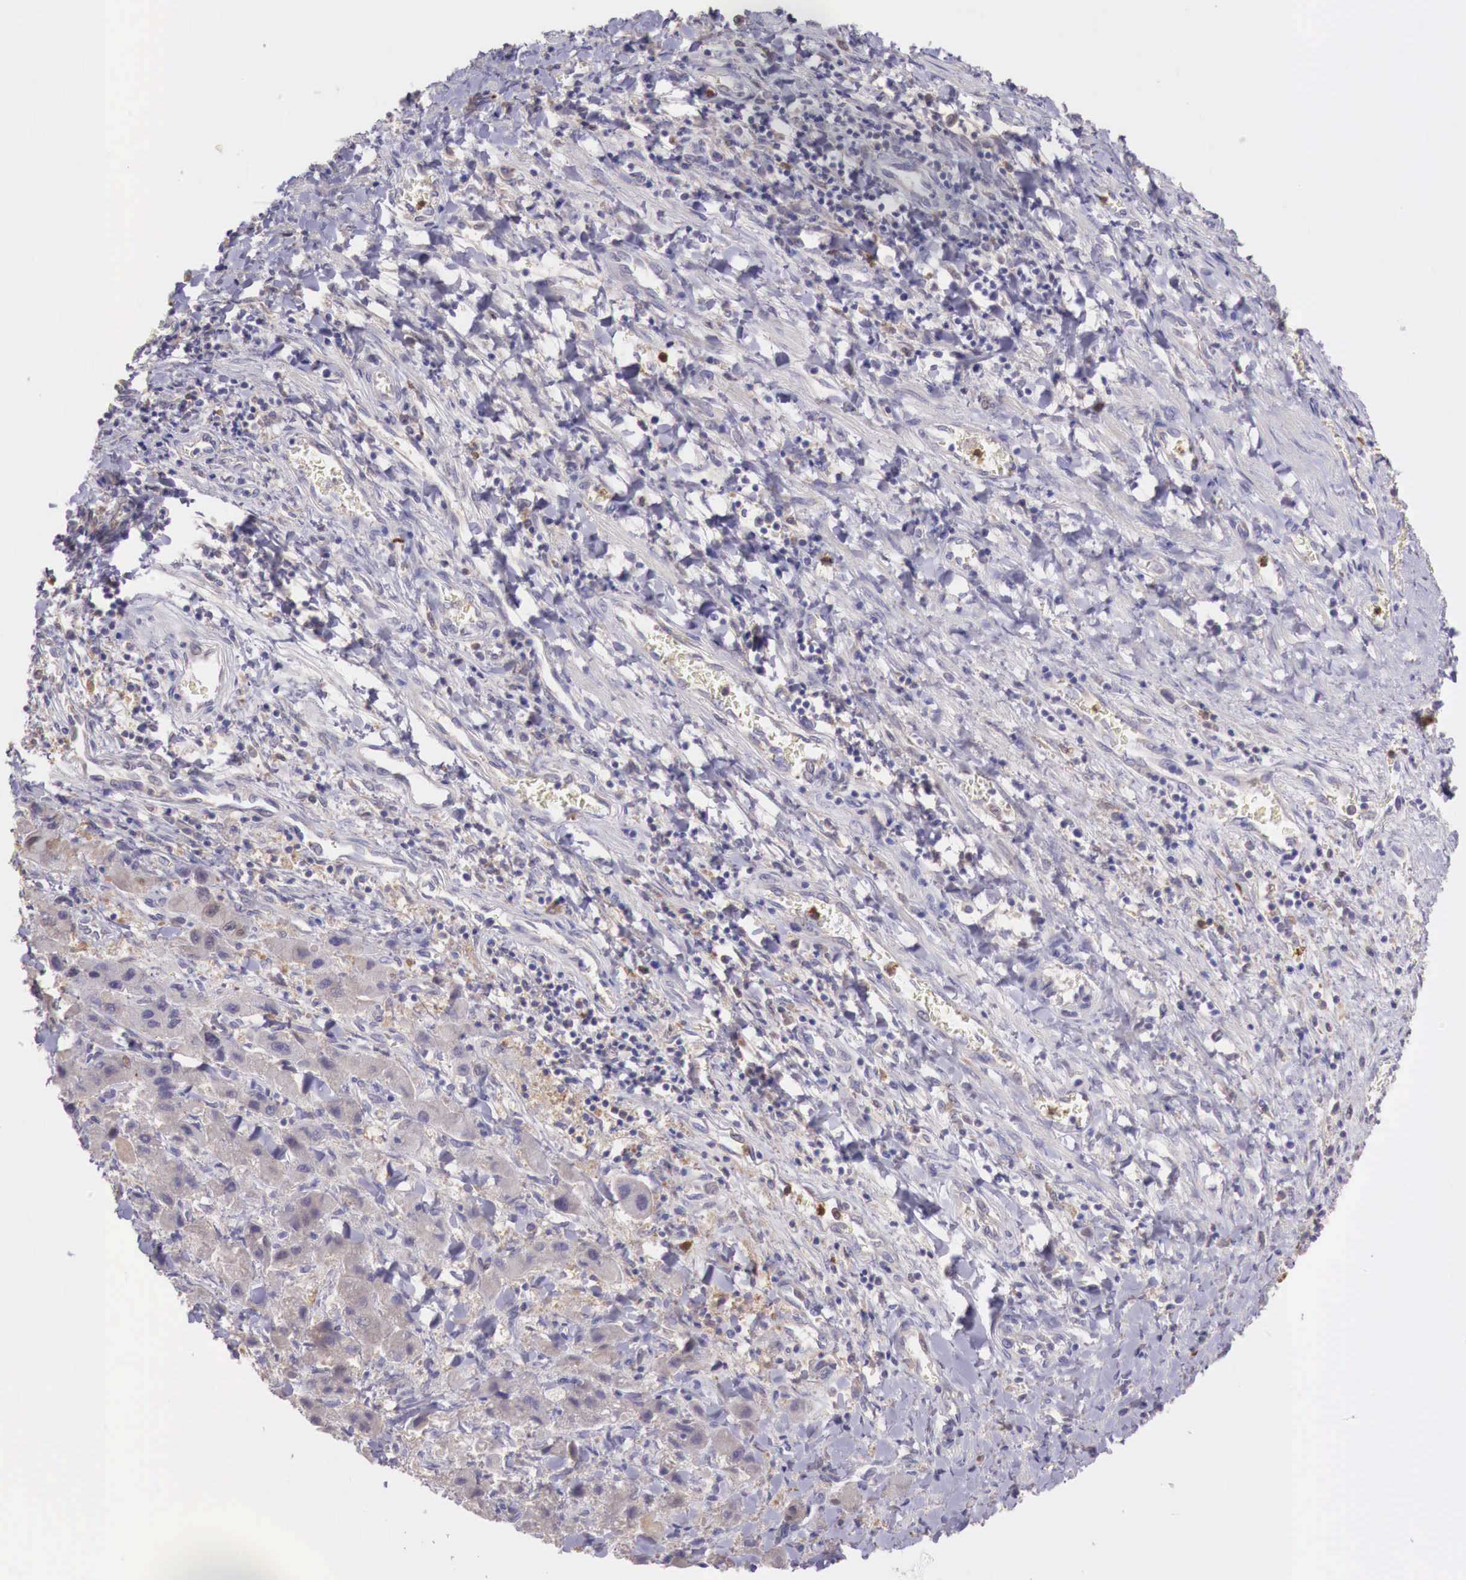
{"staining": {"intensity": "weak", "quantity": ">75%", "location": "cytoplasmic/membranous"}, "tissue": "liver cancer", "cell_type": "Tumor cells", "image_type": "cancer", "snomed": [{"axis": "morphology", "description": "Carcinoma, Hepatocellular, NOS"}, {"axis": "topography", "description": "Liver"}], "caption": "The histopathology image displays immunohistochemical staining of liver cancer (hepatocellular carcinoma). There is weak cytoplasmic/membranous staining is present in approximately >75% of tumor cells. Using DAB (brown) and hematoxylin (blue) stains, captured at high magnification using brightfield microscopy.", "gene": "GAB2", "patient": {"sex": "male", "age": 24}}